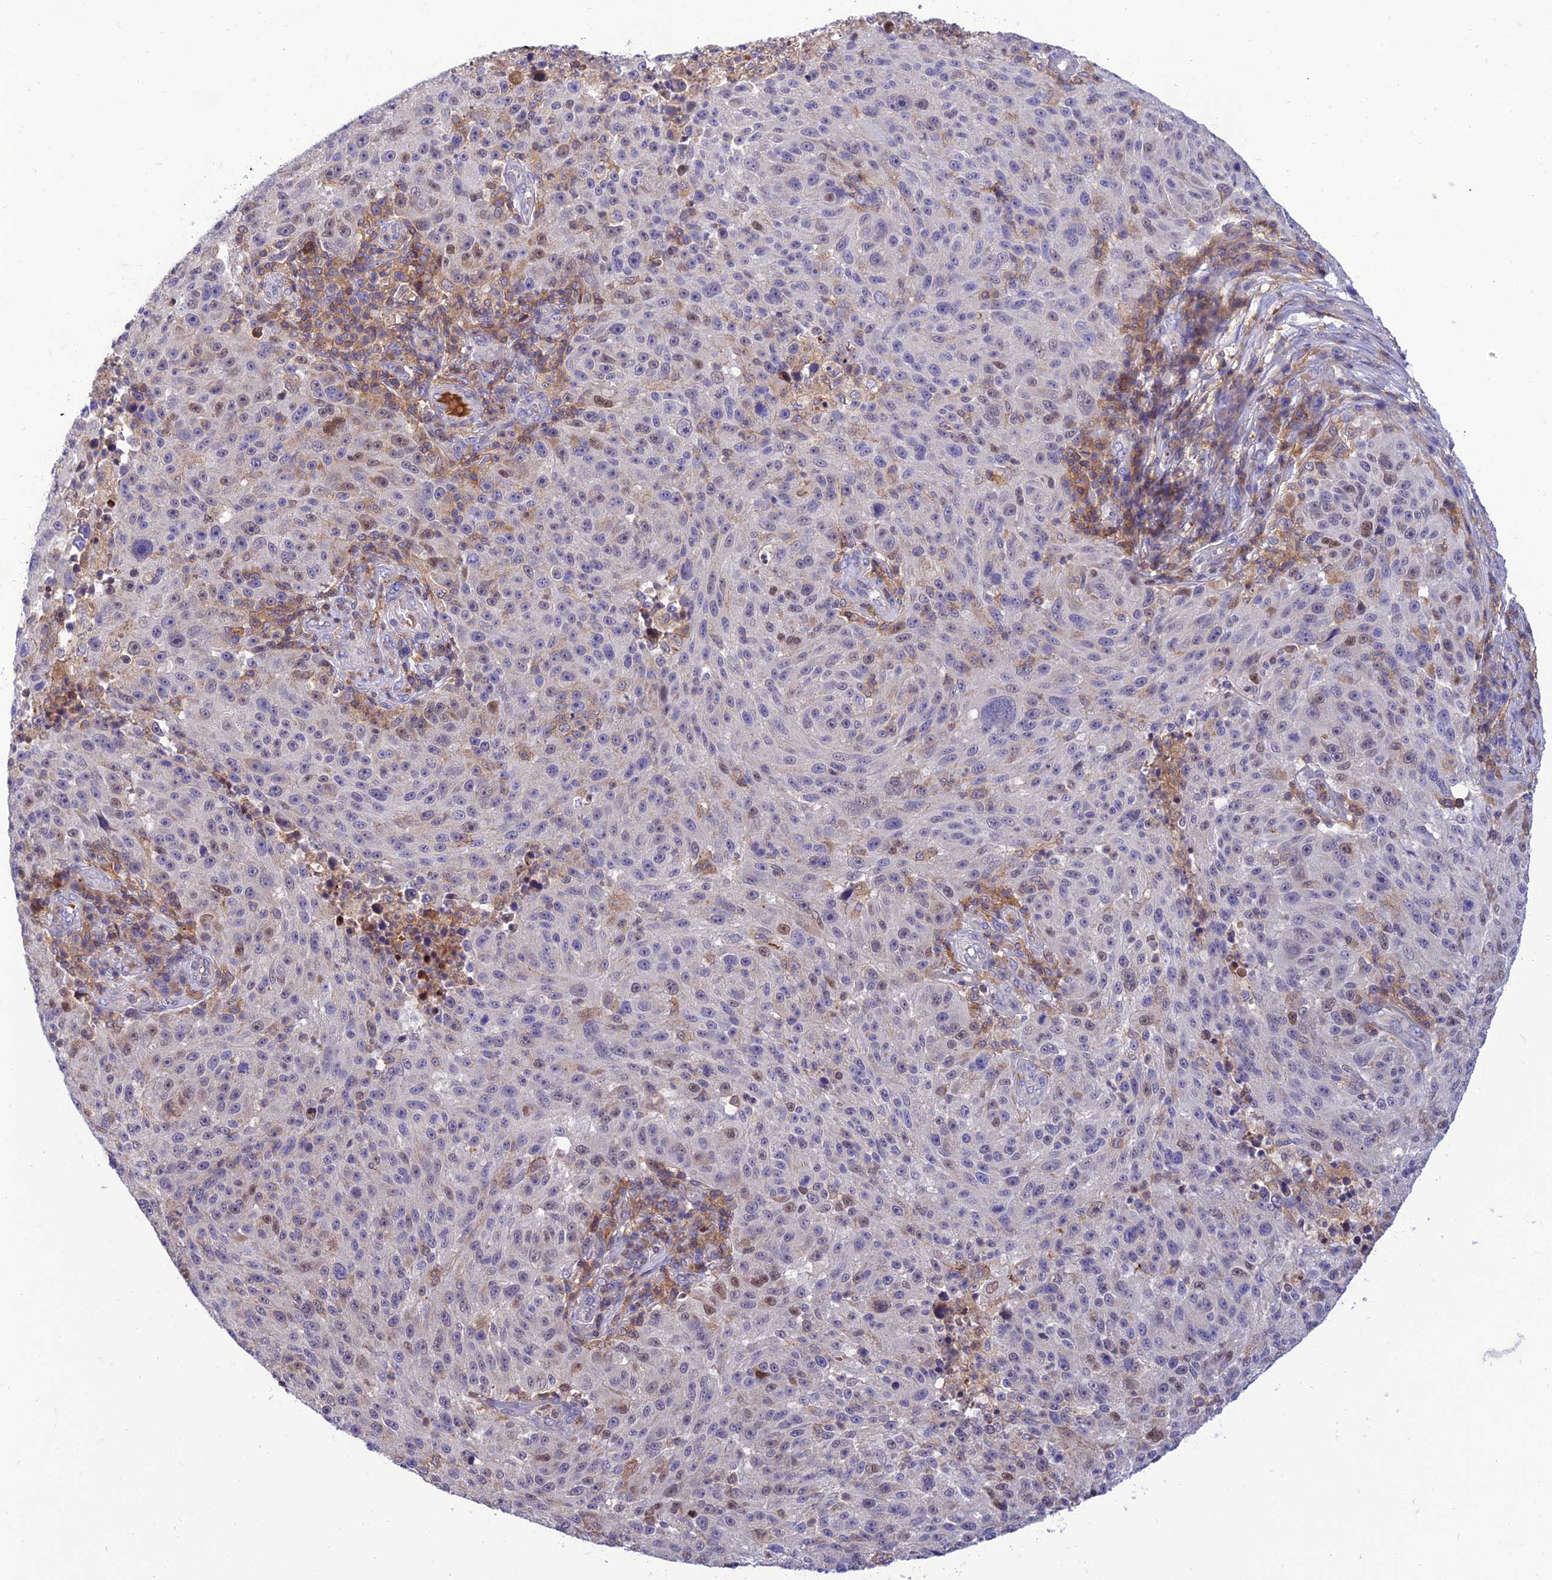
{"staining": {"intensity": "negative", "quantity": "none", "location": "none"}, "tissue": "melanoma", "cell_type": "Tumor cells", "image_type": "cancer", "snomed": [{"axis": "morphology", "description": "Malignant melanoma, NOS"}, {"axis": "topography", "description": "Skin"}], "caption": "Immunohistochemistry of melanoma shows no staining in tumor cells.", "gene": "IRAK3", "patient": {"sex": "male", "age": 53}}